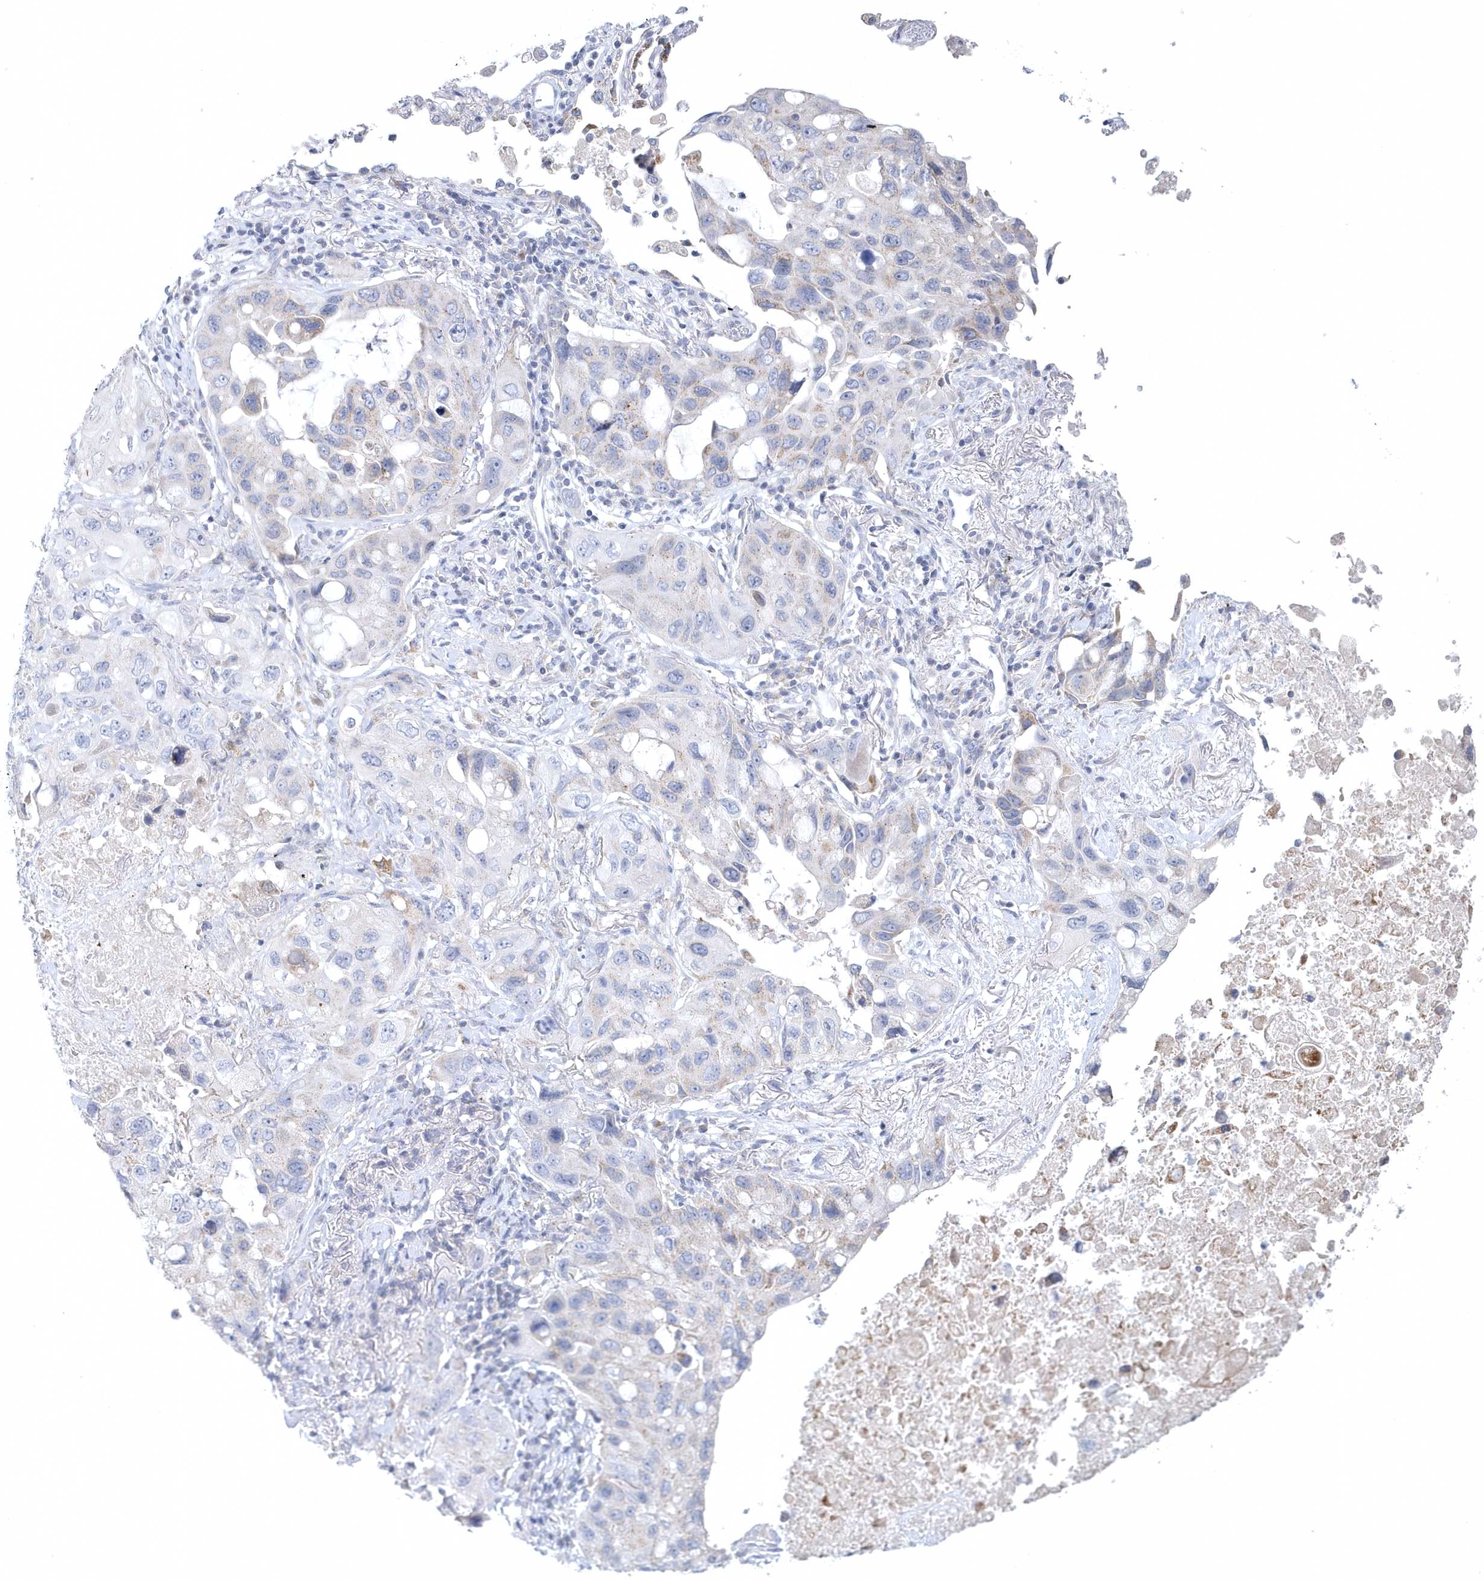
{"staining": {"intensity": "negative", "quantity": "none", "location": "none"}, "tissue": "lung cancer", "cell_type": "Tumor cells", "image_type": "cancer", "snomed": [{"axis": "morphology", "description": "Squamous cell carcinoma, NOS"}, {"axis": "topography", "description": "Lung"}], "caption": "Tumor cells show no significant protein staining in lung cancer. (DAB (3,3'-diaminobenzidine) immunohistochemistry with hematoxylin counter stain).", "gene": "NIPAL1", "patient": {"sex": "female", "age": 73}}